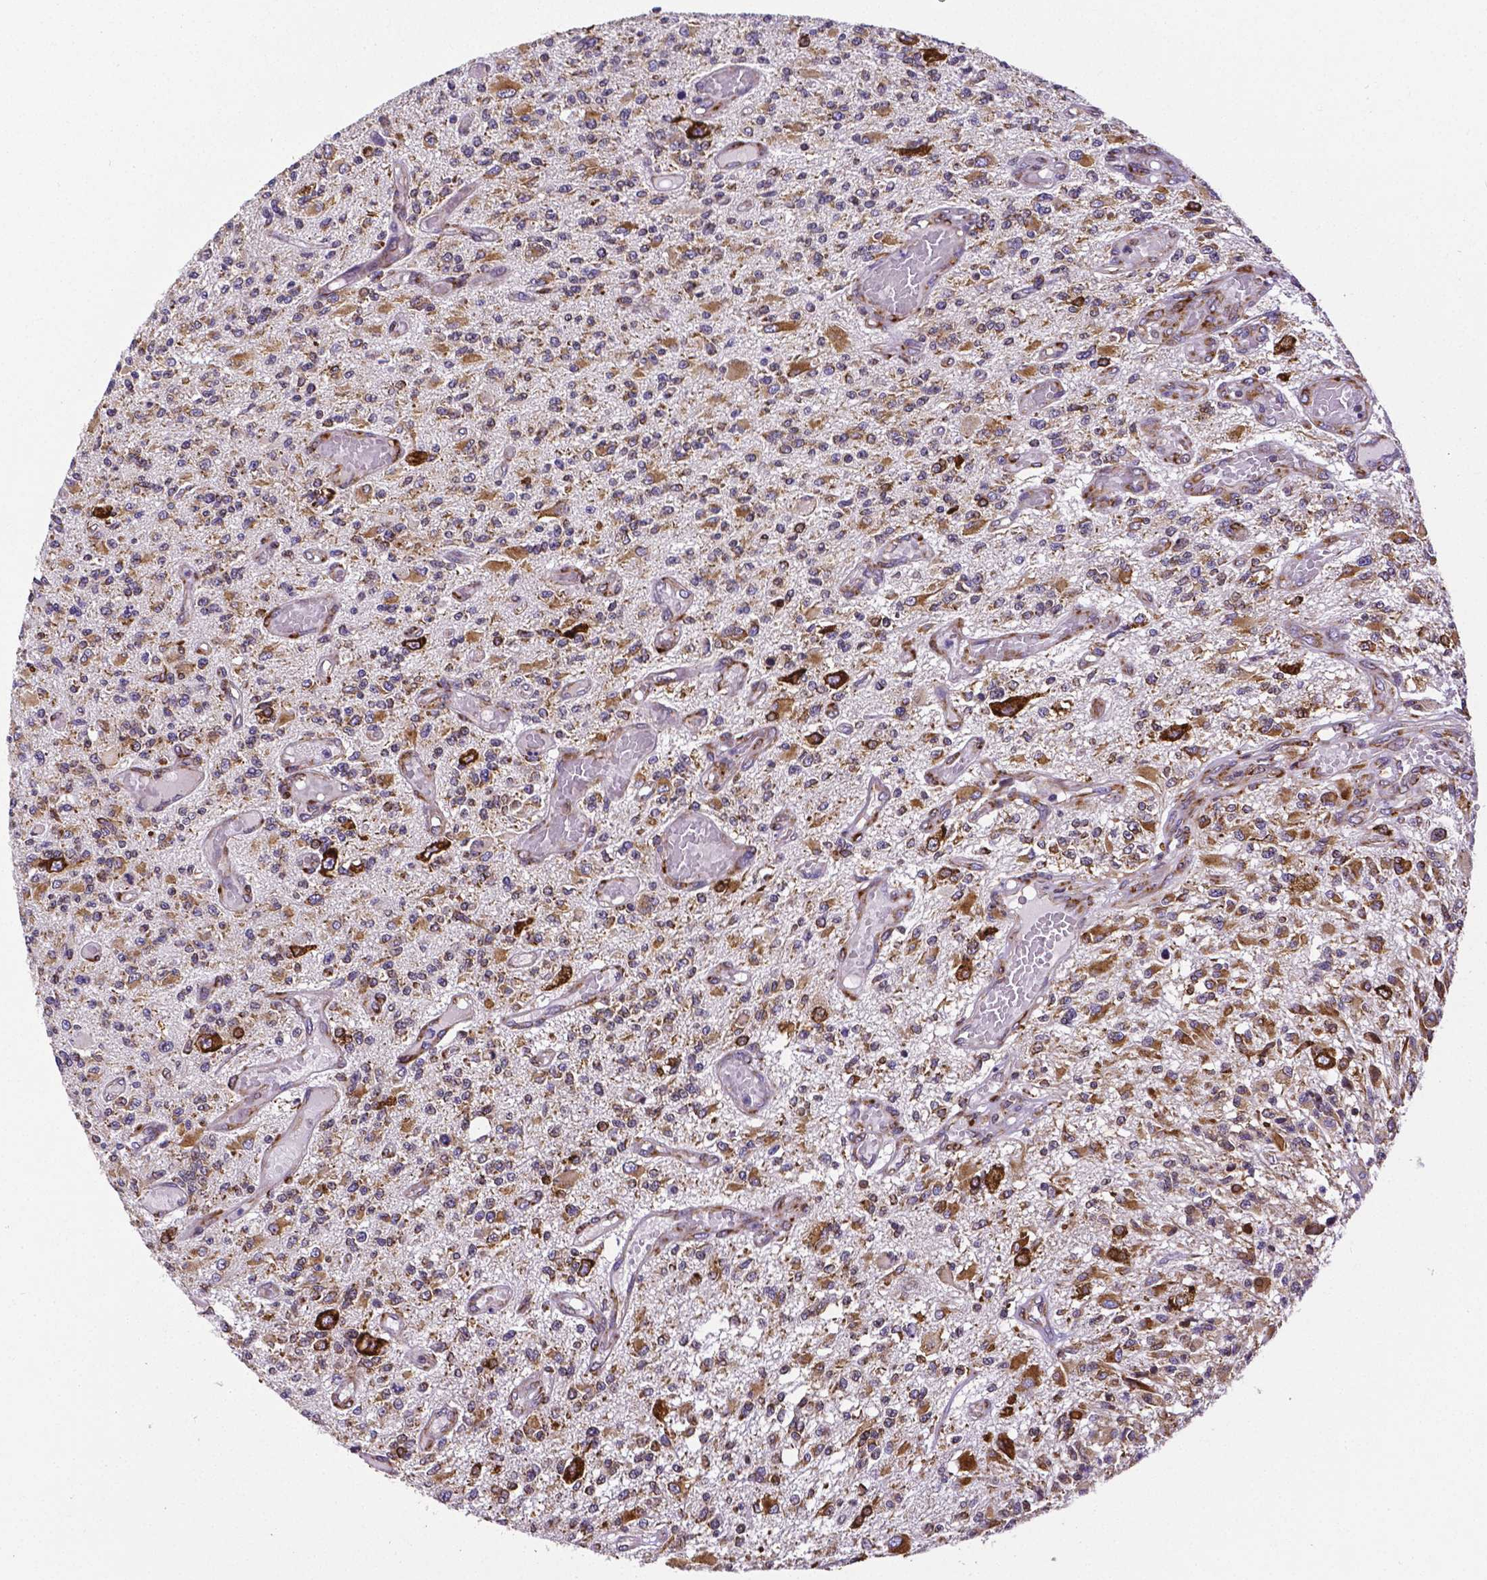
{"staining": {"intensity": "moderate", "quantity": ">75%", "location": "cytoplasmic/membranous"}, "tissue": "glioma", "cell_type": "Tumor cells", "image_type": "cancer", "snomed": [{"axis": "morphology", "description": "Glioma, malignant, High grade"}, {"axis": "topography", "description": "Brain"}], "caption": "IHC (DAB (3,3'-diaminobenzidine)) staining of human high-grade glioma (malignant) demonstrates moderate cytoplasmic/membranous protein positivity in about >75% of tumor cells.", "gene": "MTDH", "patient": {"sex": "female", "age": 63}}